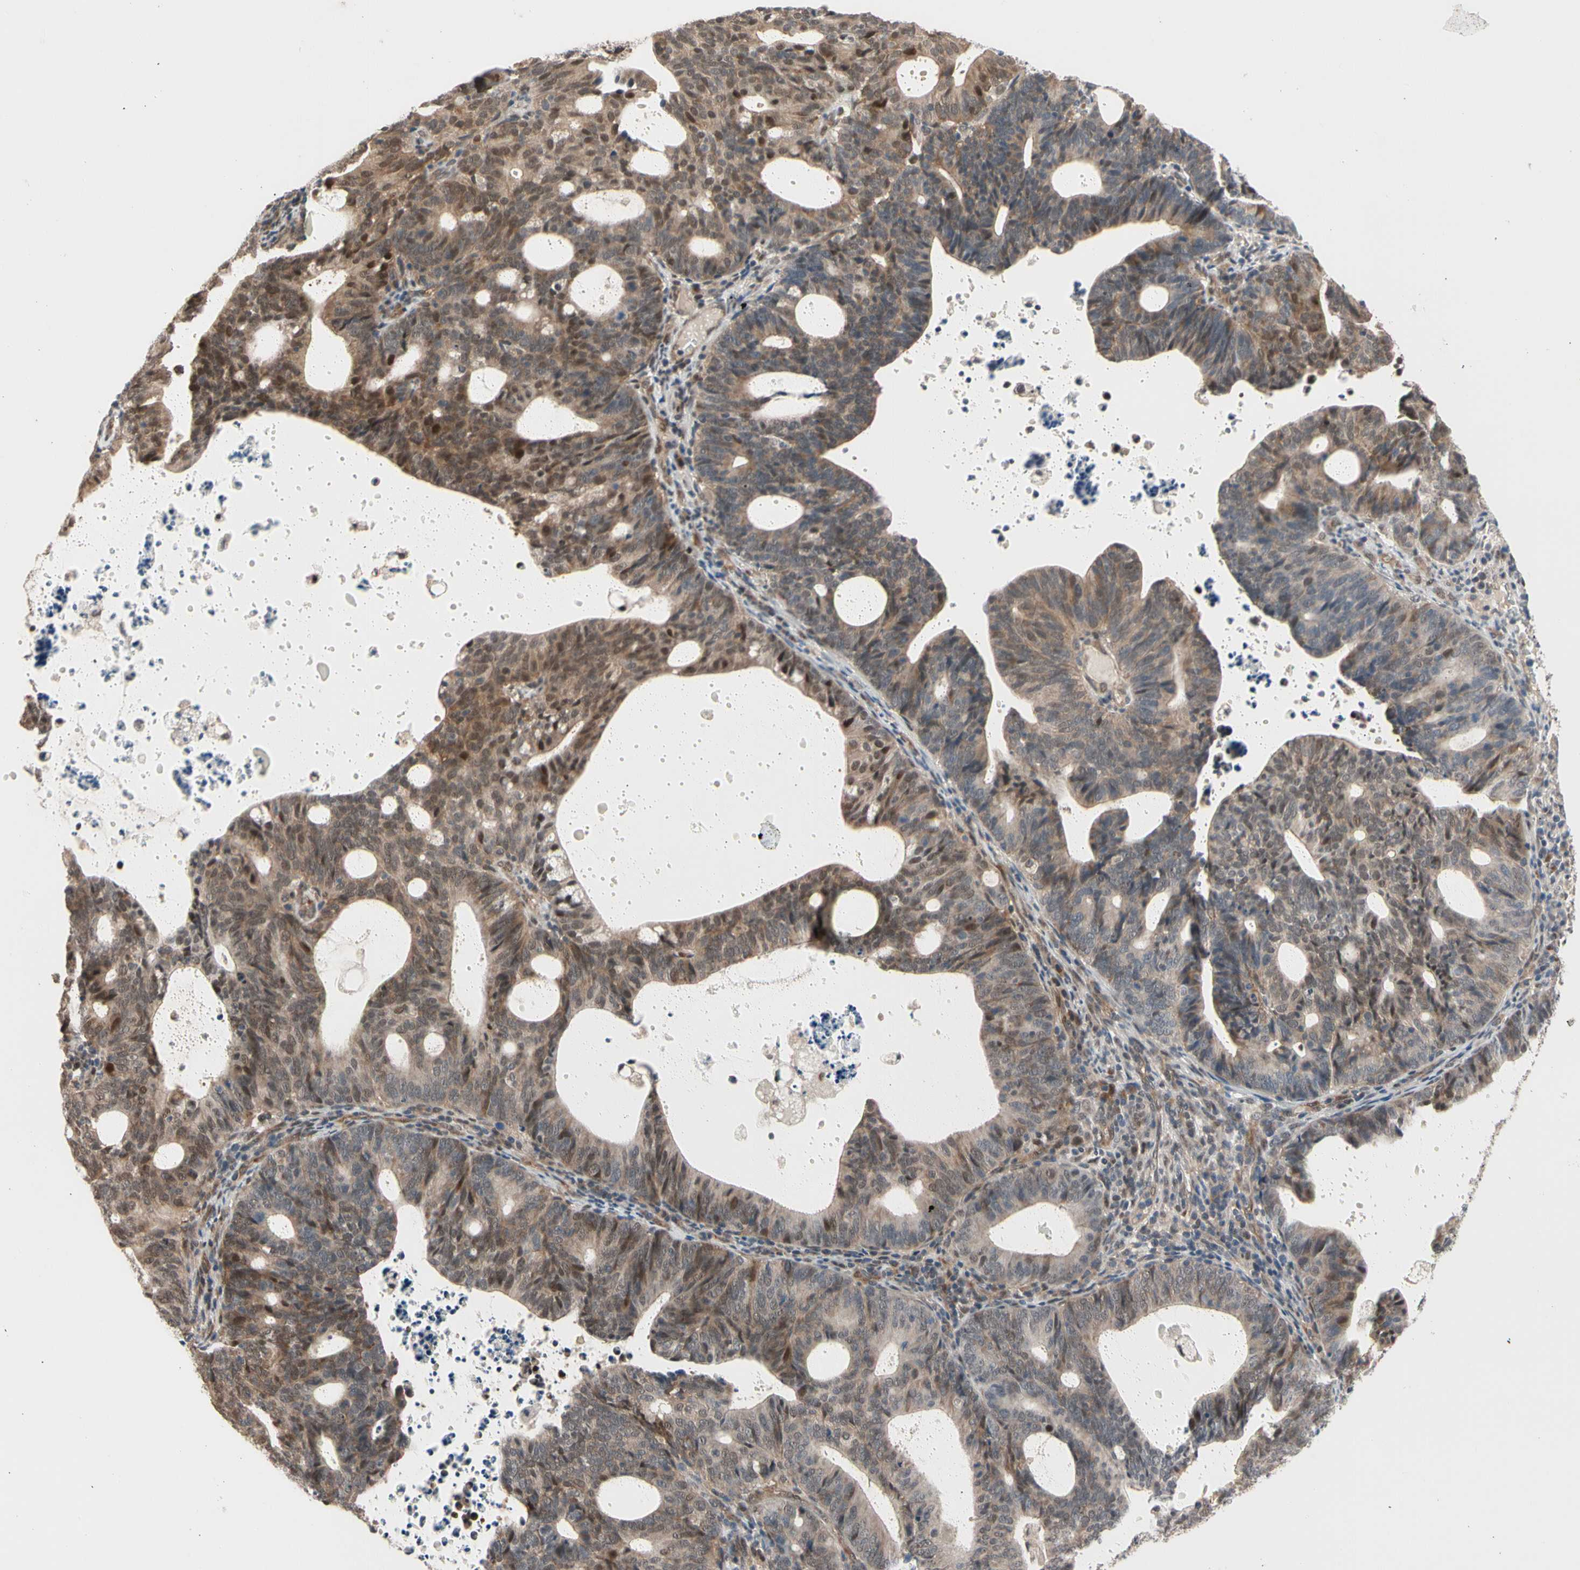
{"staining": {"intensity": "moderate", "quantity": ">75%", "location": "cytoplasmic/membranous,nuclear"}, "tissue": "endometrial cancer", "cell_type": "Tumor cells", "image_type": "cancer", "snomed": [{"axis": "morphology", "description": "Adenocarcinoma, NOS"}, {"axis": "topography", "description": "Uterus"}], "caption": "Human endometrial cancer (adenocarcinoma) stained with a protein marker exhibits moderate staining in tumor cells.", "gene": "NGEF", "patient": {"sex": "female", "age": 83}}